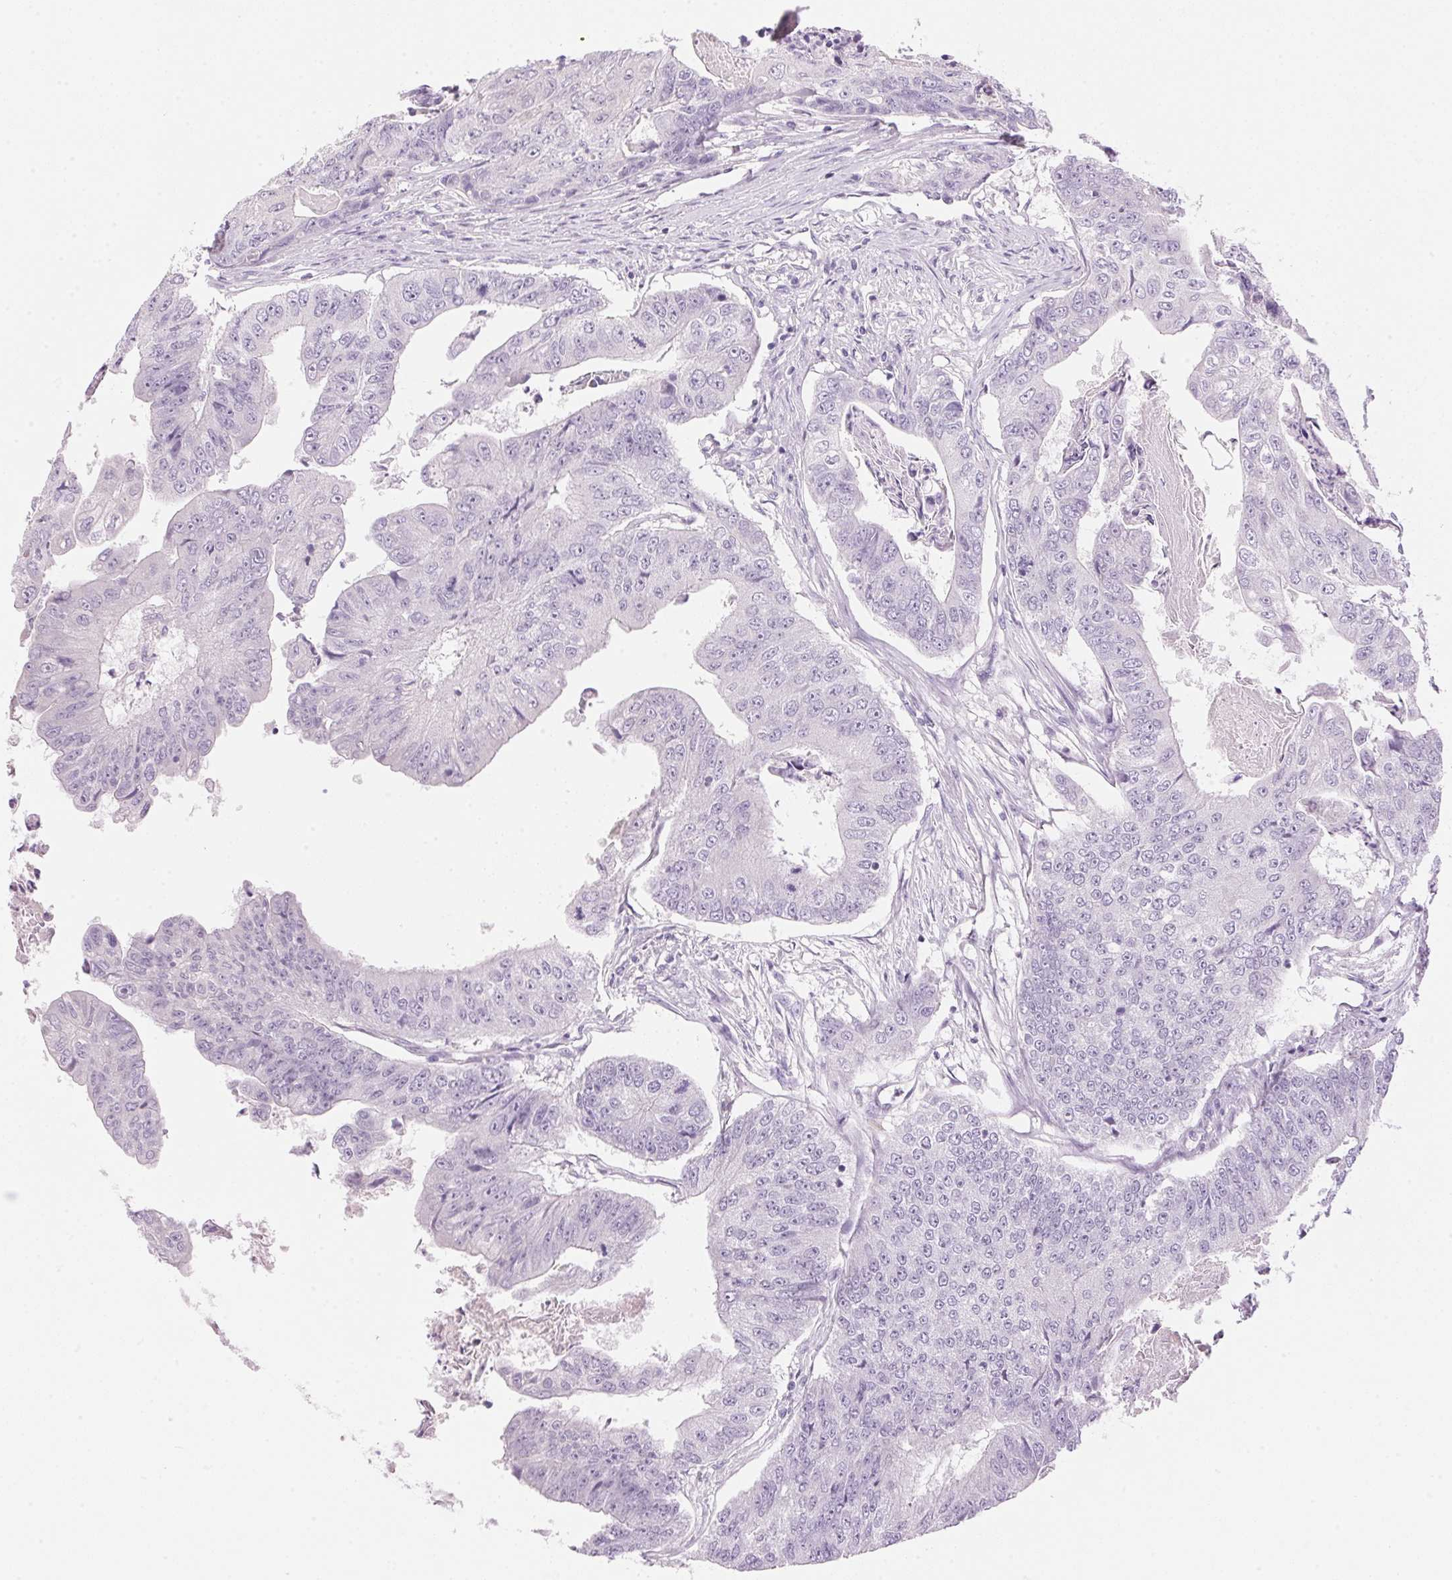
{"staining": {"intensity": "negative", "quantity": "none", "location": "none"}, "tissue": "colorectal cancer", "cell_type": "Tumor cells", "image_type": "cancer", "snomed": [{"axis": "morphology", "description": "Adenocarcinoma, NOS"}, {"axis": "topography", "description": "Colon"}], "caption": "A micrograph of human colorectal cancer (adenocarcinoma) is negative for staining in tumor cells.", "gene": "HSD17B2", "patient": {"sex": "female", "age": 67}}